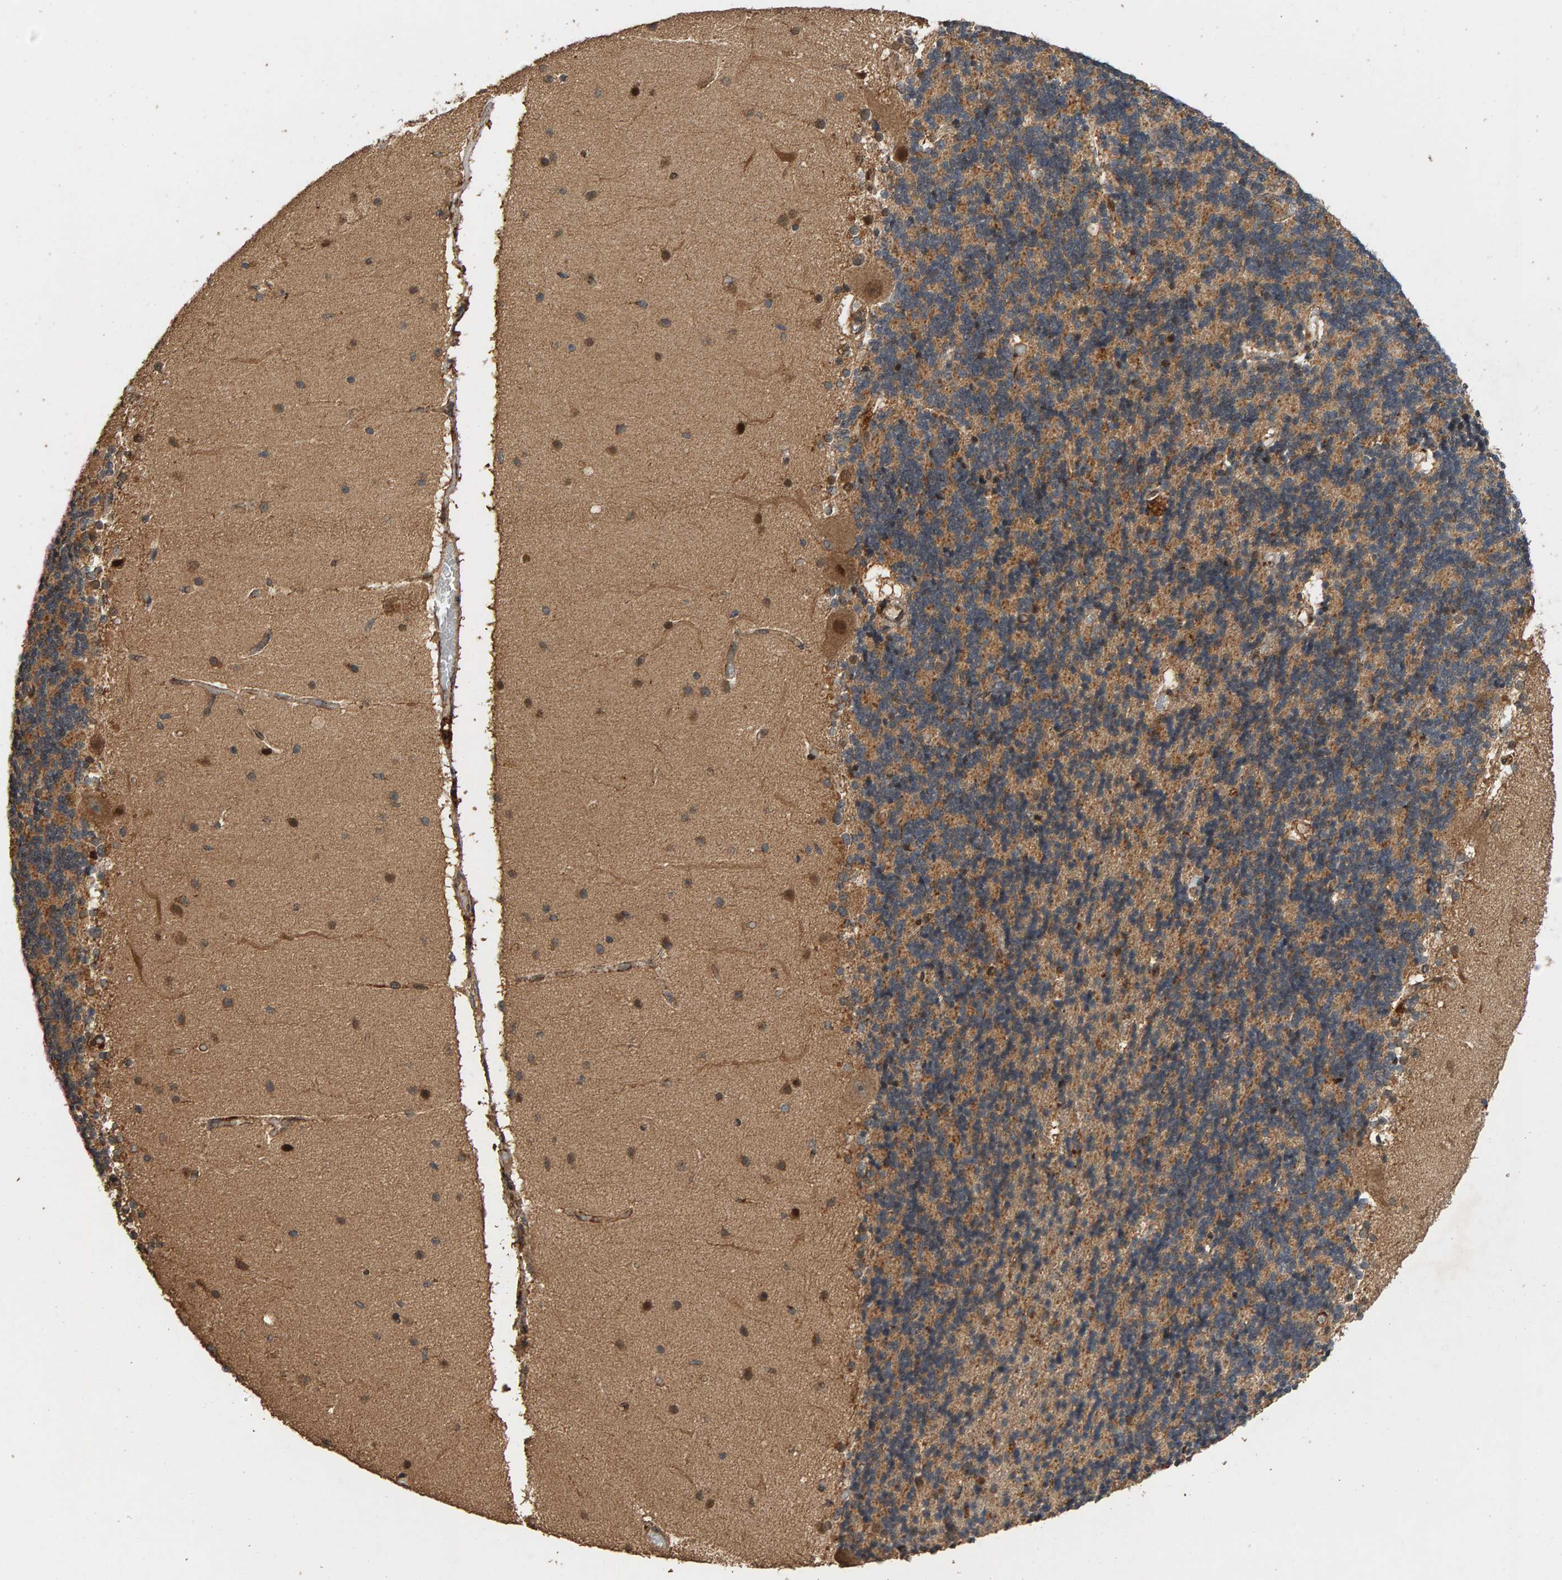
{"staining": {"intensity": "moderate", "quantity": ">75%", "location": "cytoplasmic/membranous"}, "tissue": "cerebellum", "cell_type": "Cells in granular layer", "image_type": "normal", "snomed": [{"axis": "morphology", "description": "Normal tissue, NOS"}, {"axis": "topography", "description": "Cerebellum"}], "caption": "DAB (3,3'-diaminobenzidine) immunohistochemical staining of unremarkable cerebellum demonstrates moderate cytoplasmic/membranous protein positivity in approximately >75% of cells in granular layer. Nuclei are stained in blue.", "gene": "GSTK1", "patient": {"sex": "female", "age": 54}}